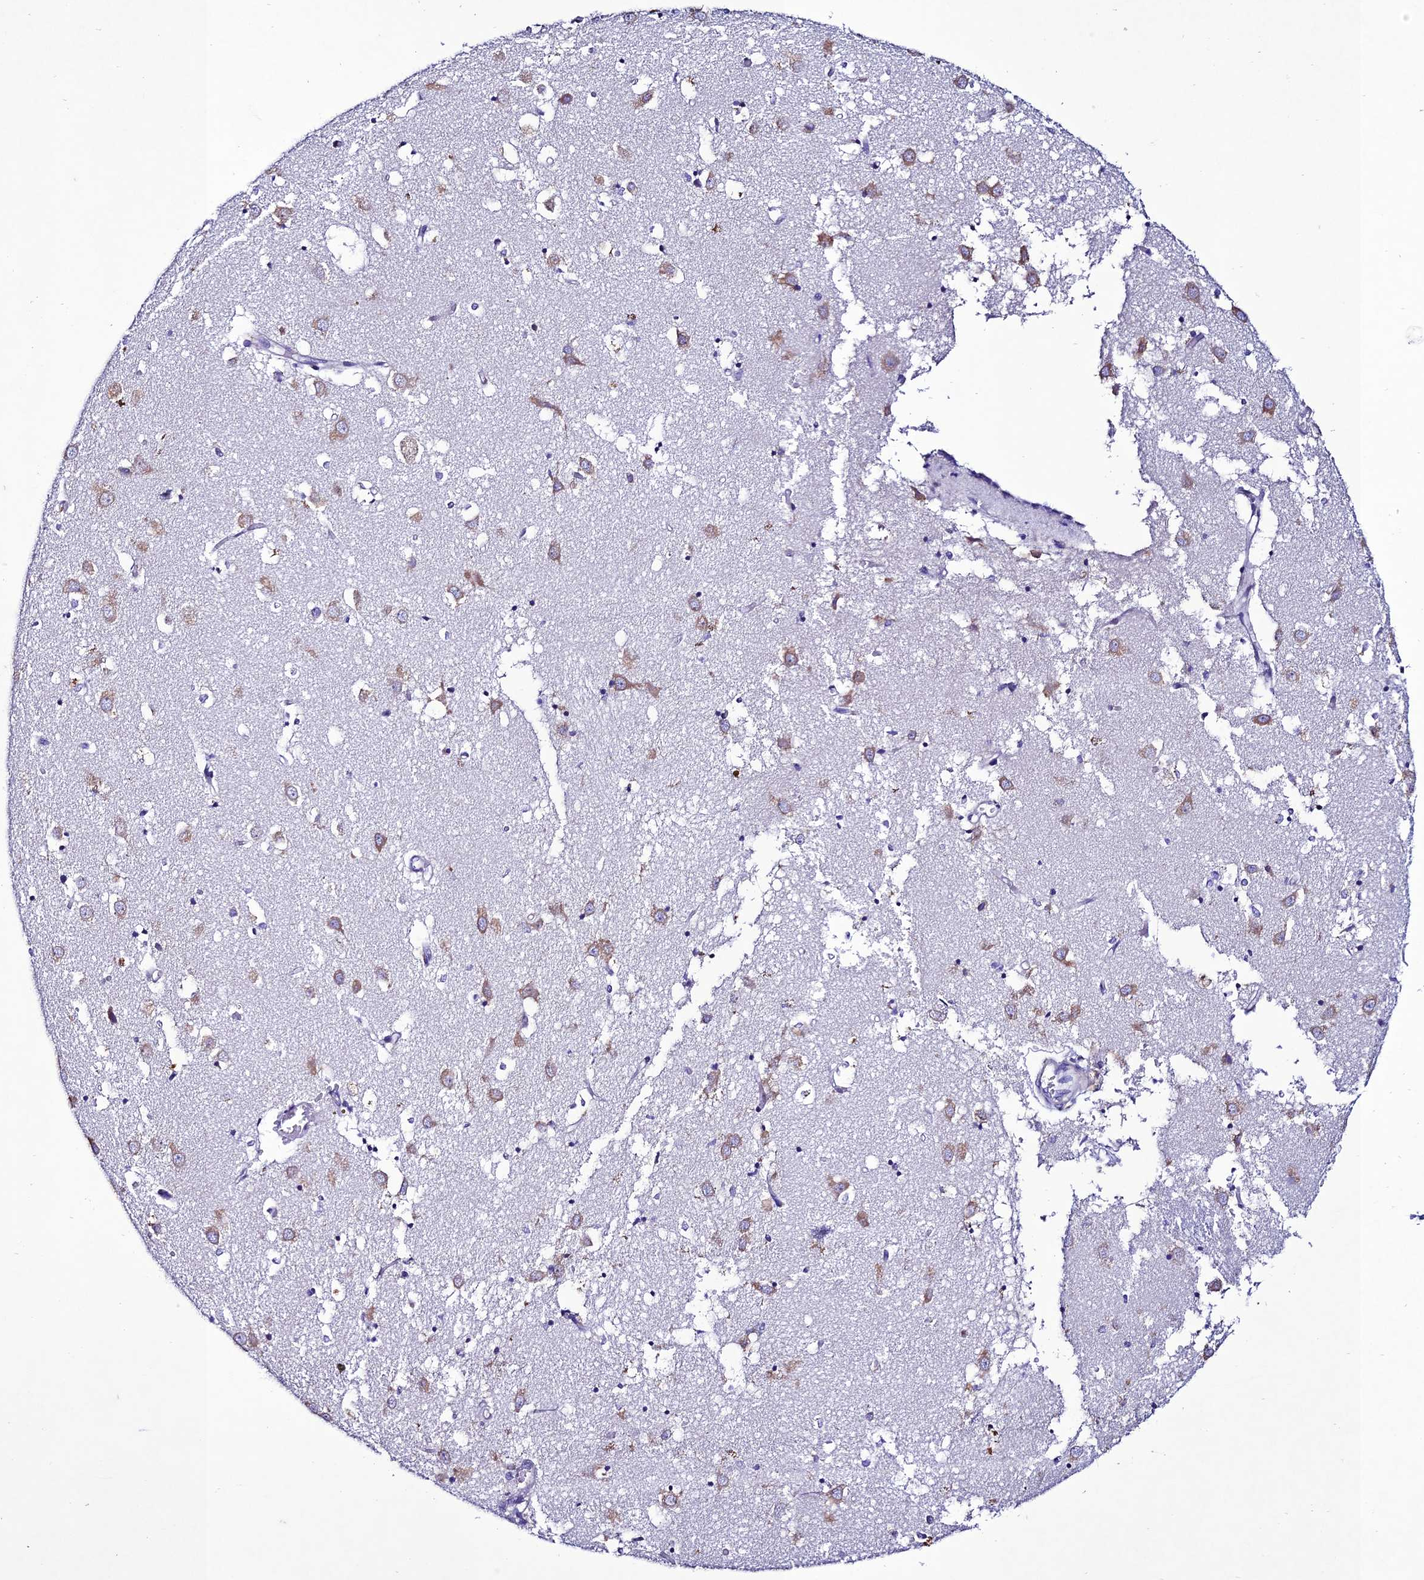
{"staining": {"intensity": "moderate", "quantity": "<25%", "location": "cytoplasmic/membranous"}, "tissue": "caudate", "cell_type": "Glial cells", "image_type": "normal", "snomed": [{"axis": "morphology", "description": "Normal tissue, NOS"}, {"axis": "topography", "description": "Lateral ventricle wall"}], "caption": "Unremarkable caudate displays moderate cytoplasmic/membranous positivity in about <25% of glial cells The staining was performed using DAB (3,3'-diaminobenzidine) to visualize the protein expression in brown, while the nuclei were stained in blue with hematoxylin (Magnification: 20x)..", "gene": "OR51Q1", "patient": {"sex": "male", "age": 70}}